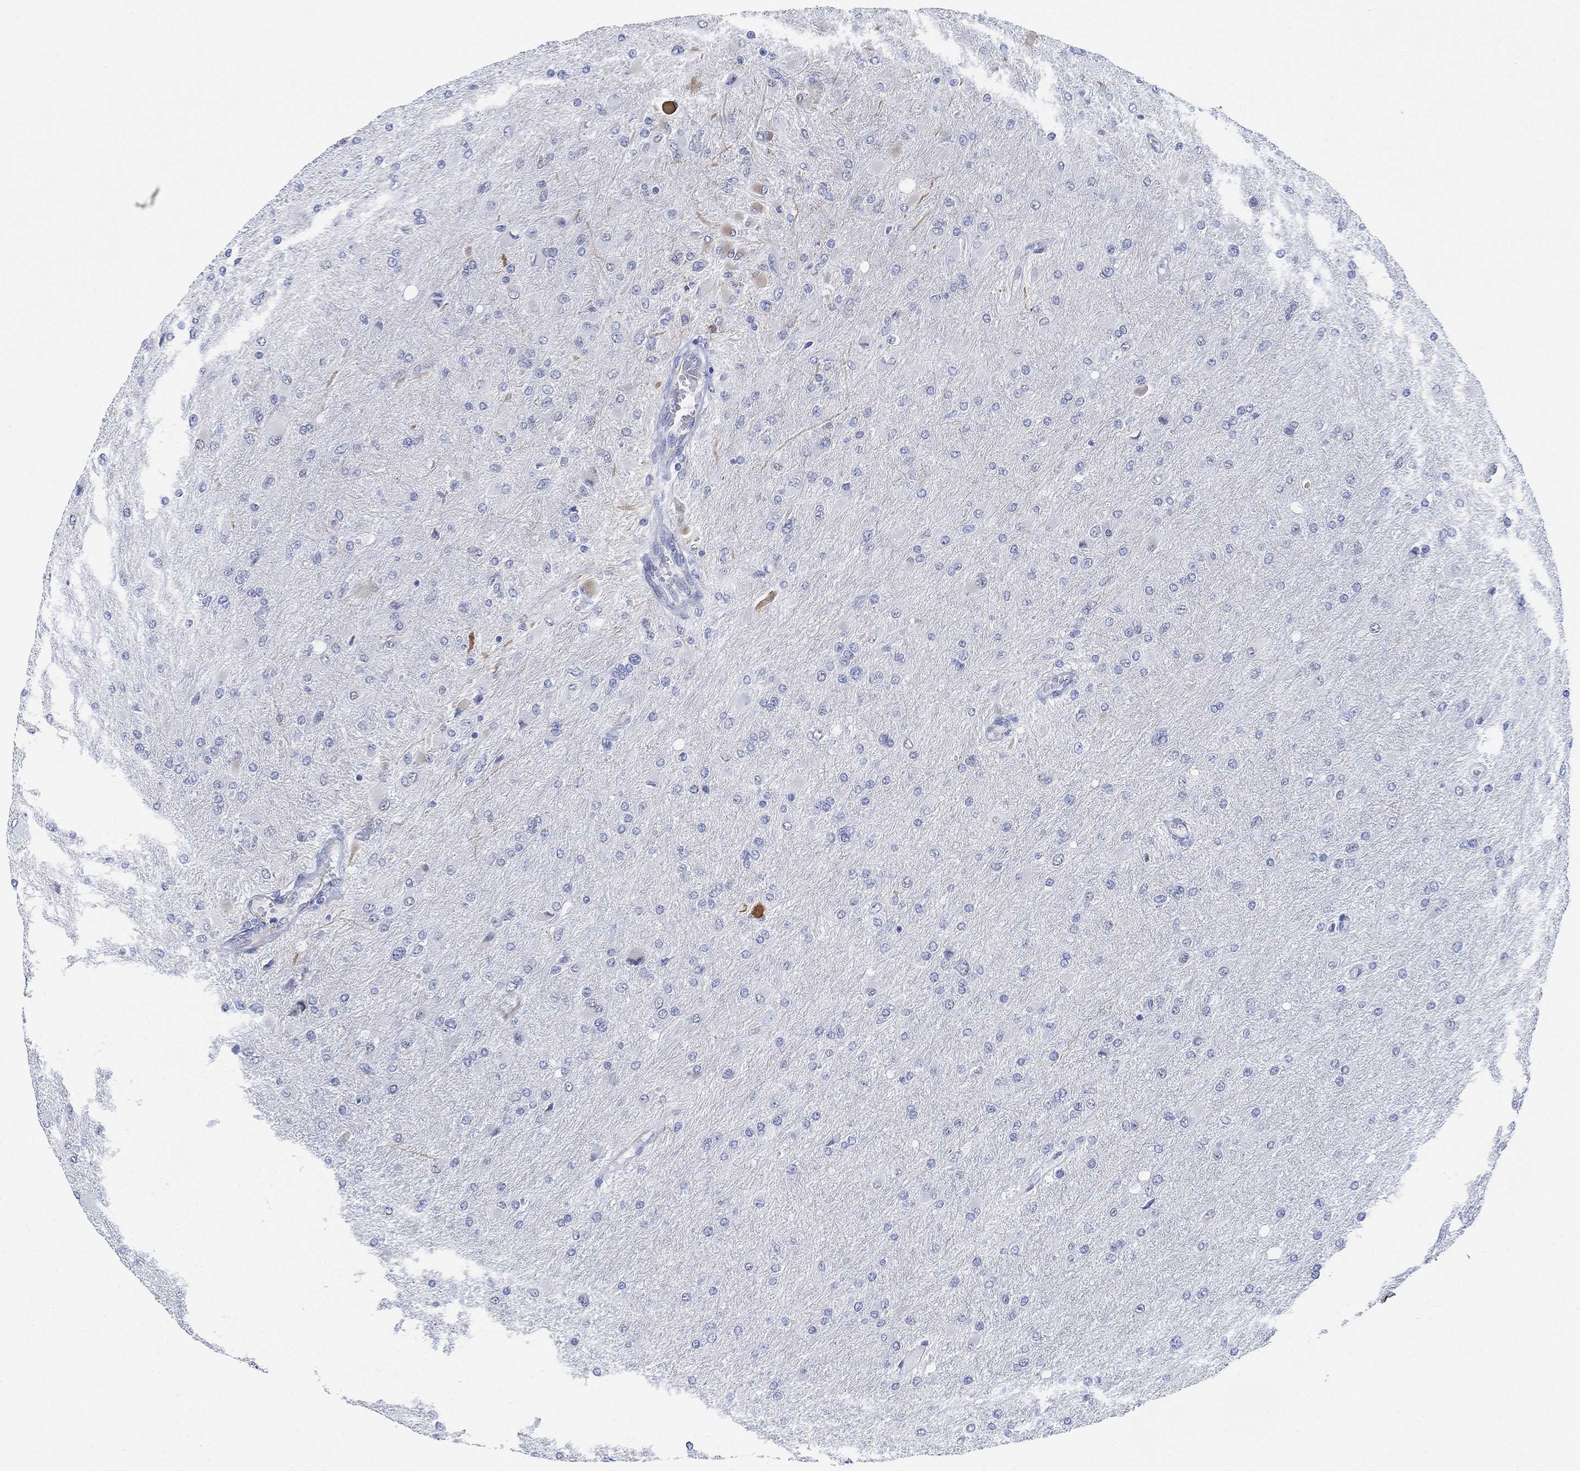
{"staining": {"intensity": "weak", "quantity": "25%-75%", "location": "cytoplasmic/membranous"}, "tissue": "glioma", "cell_type": "Tumor cells", "image_type": "cancer", "snomed": [{"axis": "morphology", "description": "Glioma, malignant, High grade"}, {"axis": "topography", "description": "Cerebral cortex"}], "caption": "DAB immunohistochemical staining of high-grade glioma (malignant) exhibits weak cytoplasmic/membranous protein expression in about 25%-75% of tumor cells.", "gene": "PSKH2", "patient": {"sex": "female", "age": 36}}